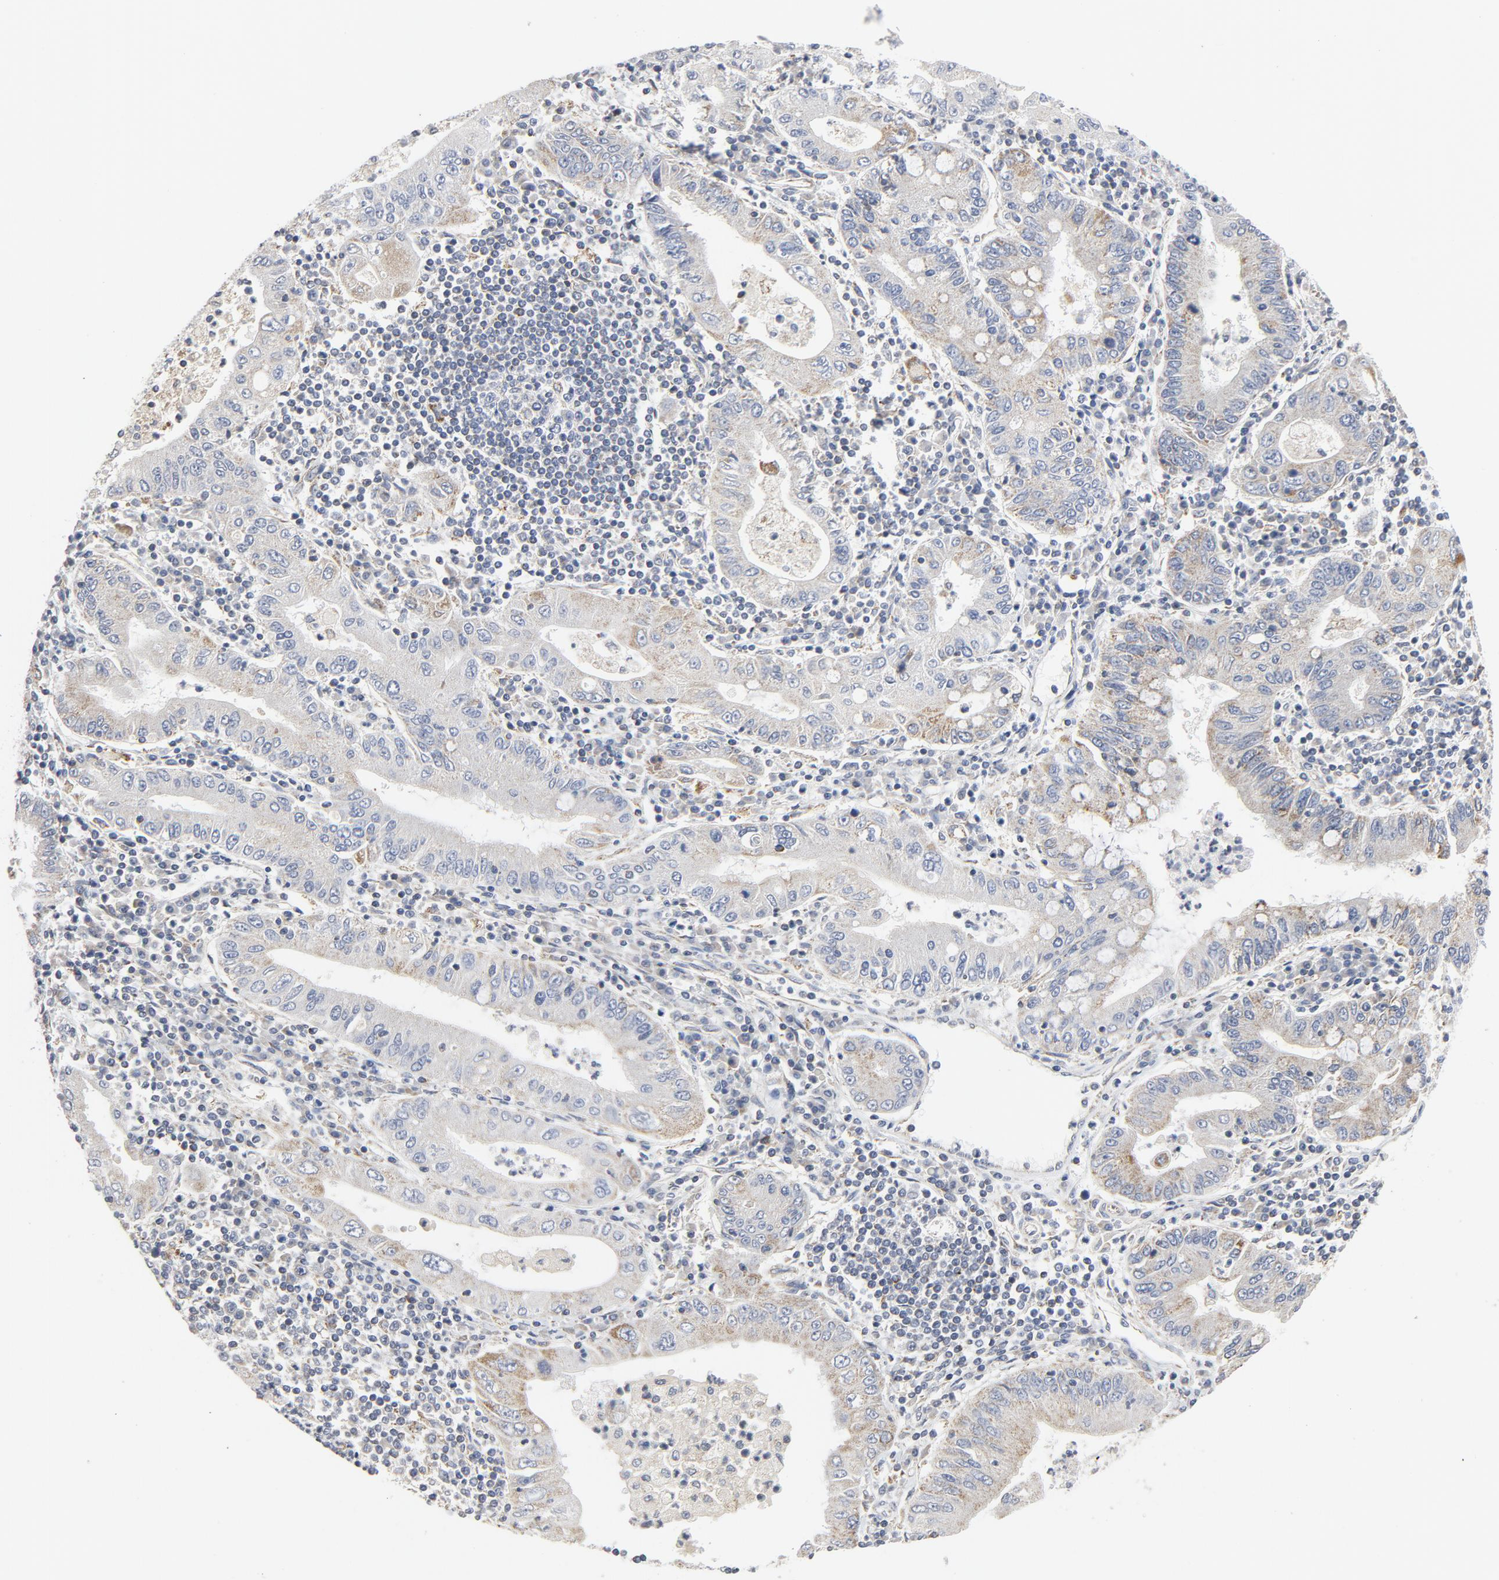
{"staining": {"intensity": "moderate", "quantity": "25%-75%", "location": "nuclear"}, "tissue": "stomach cancer", "cell_type": "Tumor cells", "image_type": "cancer", "snomed": [{"axis": "morphology", "description": "Normal tissue, NOS"}, {"axis": "morphology", "description": "Adenocarcinoma, NOS"}, {"axis": "topography", "description": "Esophagus"}, {"axis": "topography", "description": "Stomach, upper"}, {"axis": "topography", "description": "Peripheral nerve tissue"}], "caption": "Human stomach adenocarcinoma stained with a brown dye displays moderate nuclear positive expression in about 25%-75% of tumor cells.", "gene": "C14orf119", "patient": {"sex": "male", "age": 62}}